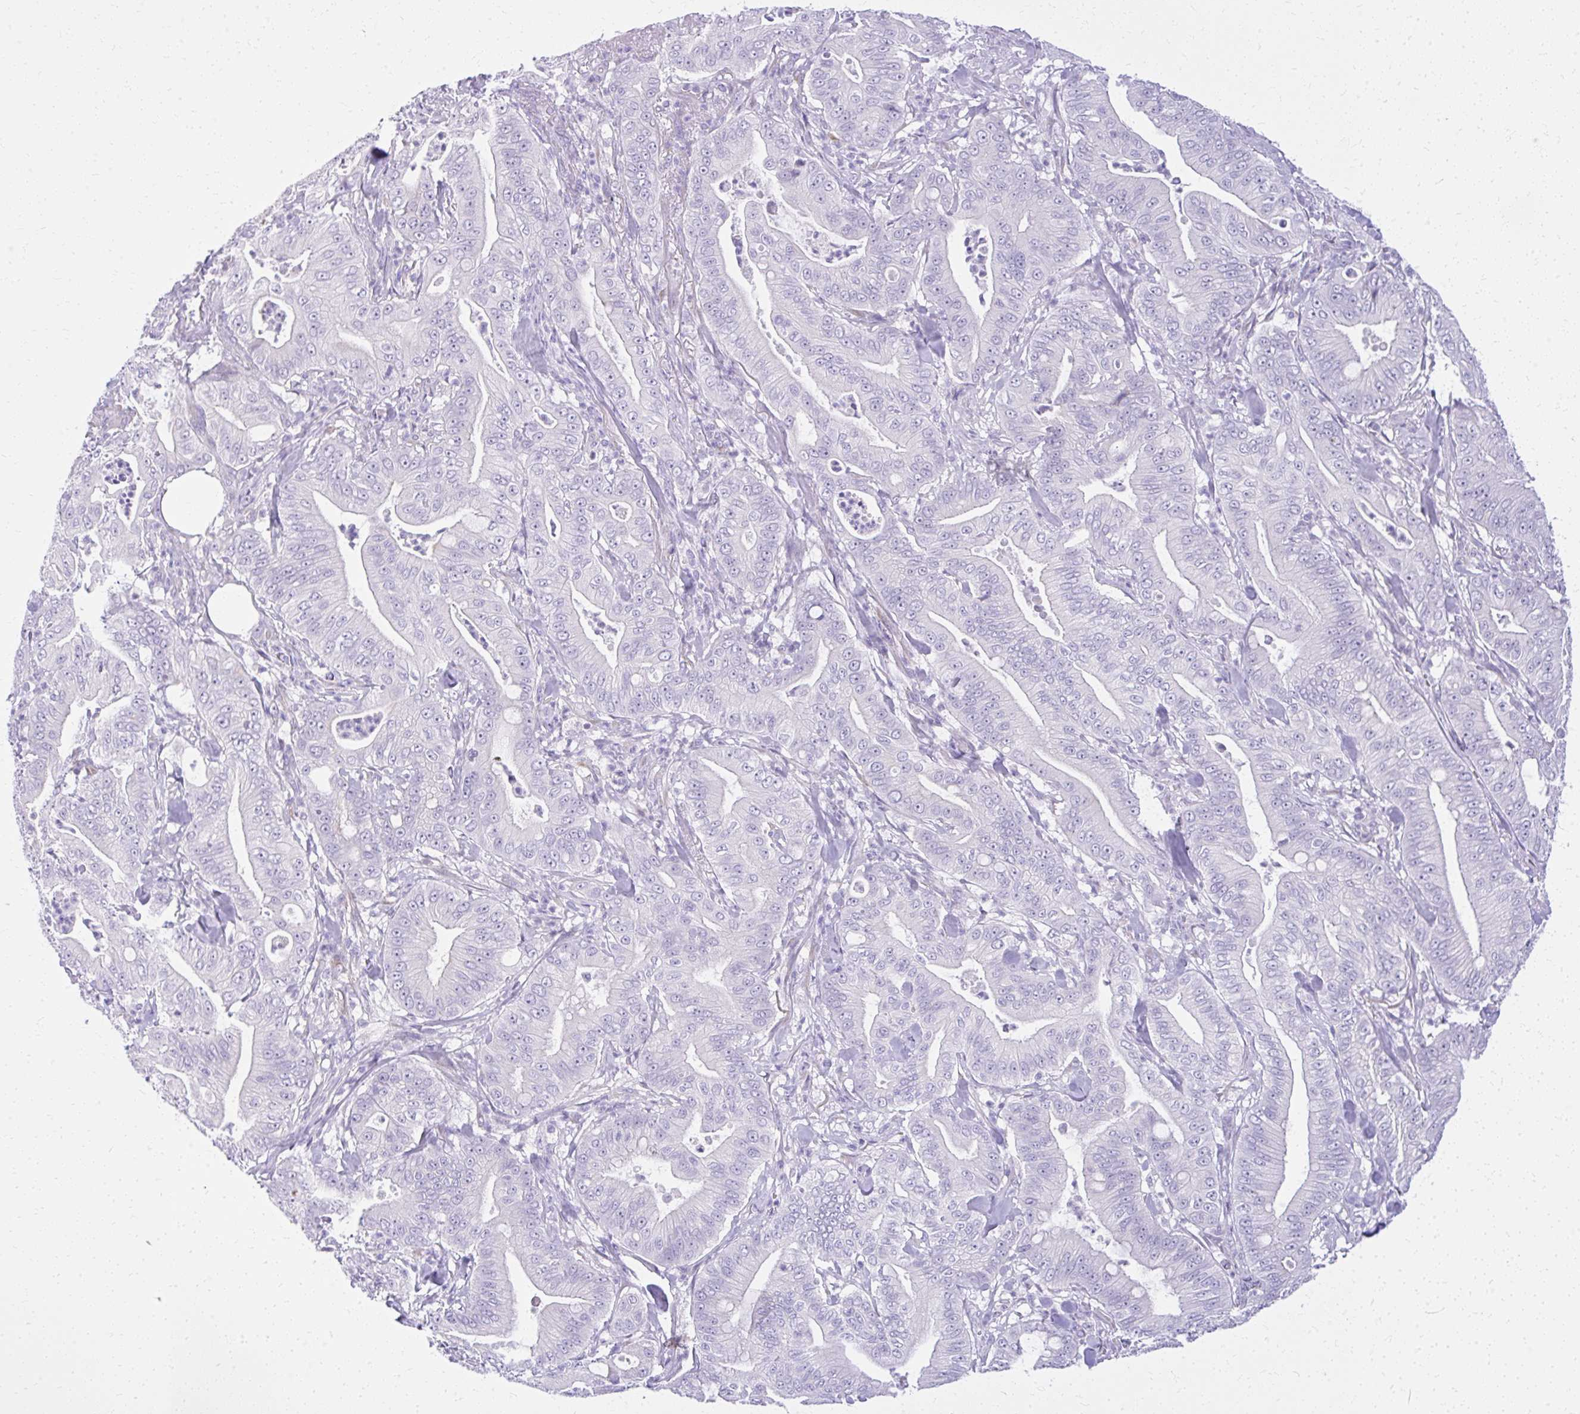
{"staining": {"intensity": "negative", "quantity": "none", "location": "none"}, "tissue": "pancreatic cancer", "cell_type": "Tumor cells", "image_type": "cancer", "snomed": [{"axis": "morphology", "description": "Adenocarcinoma, NOS"}, {"axis": "topography", "description": "Pancreas"}], "caption": "A high-resolution image shows immunohistochemistry staining of pancreatic cancer, which shows no significant staining in tumor cells.", "gene": "PRAP1", "patient": {"sex": "male", "age": 71}}